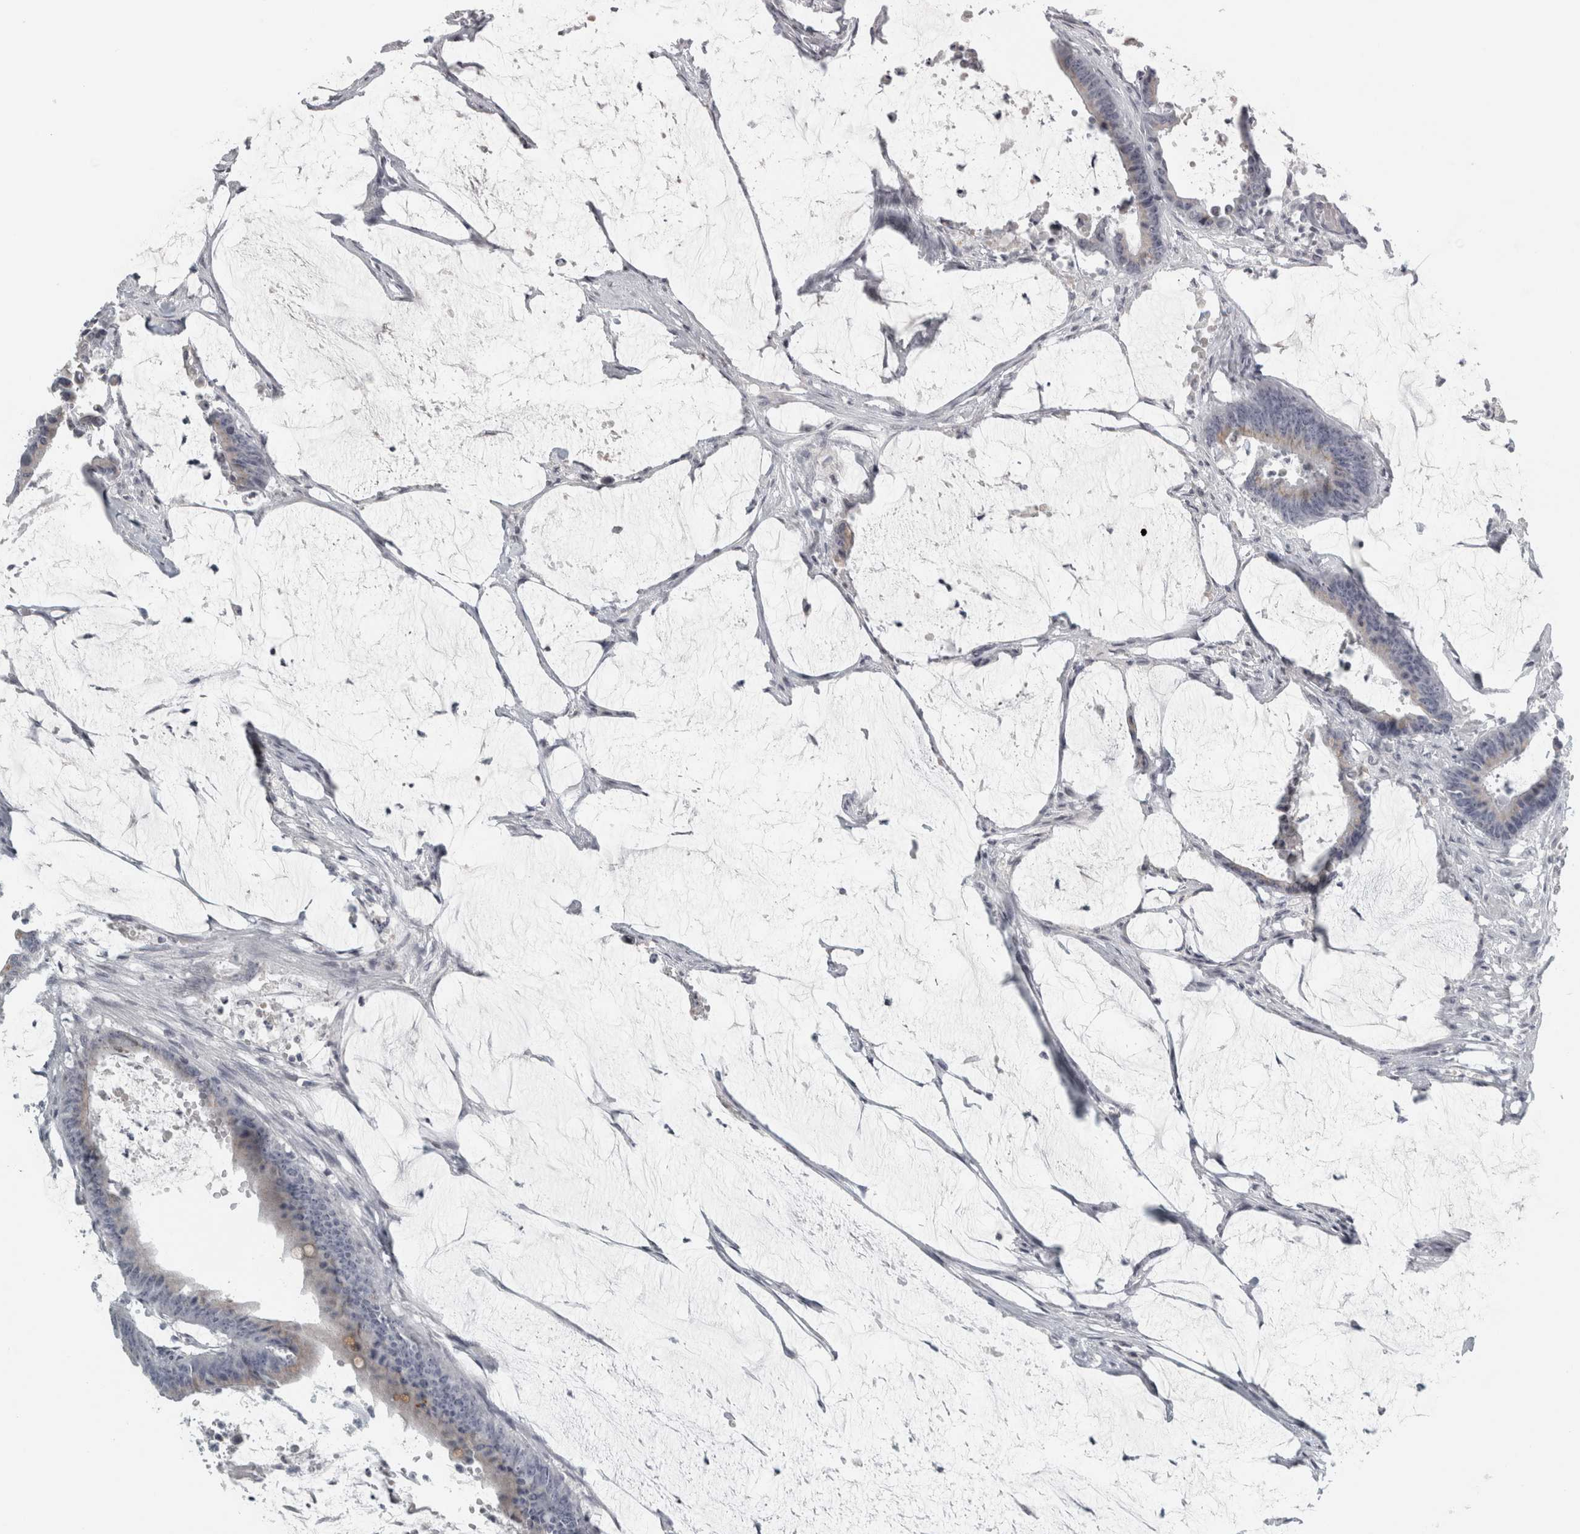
{"staining": {"intensity": "weak", "quantity": "<25%", "location": "cytoplasmic/membranous"}, "tissue": "colorectal cancer", "cell_type": "Tumor cells", "image_type": "cancer", "snomed": [{"axis": "morphology", "description": "Adenocarcinoma, NOS"}, {"axis": "topography", "description": "Rectum"}], "caption": "Histopathology image shows no protein staining in tumor cells of colorectal adenocarcinoma tissue. Brightfield microscopy of IHC stained with DAB (brown) and hematoxylin (blue), captured at high magnification.", "gene": "CPE", "patient": {"sex": "female", "age": 66}}